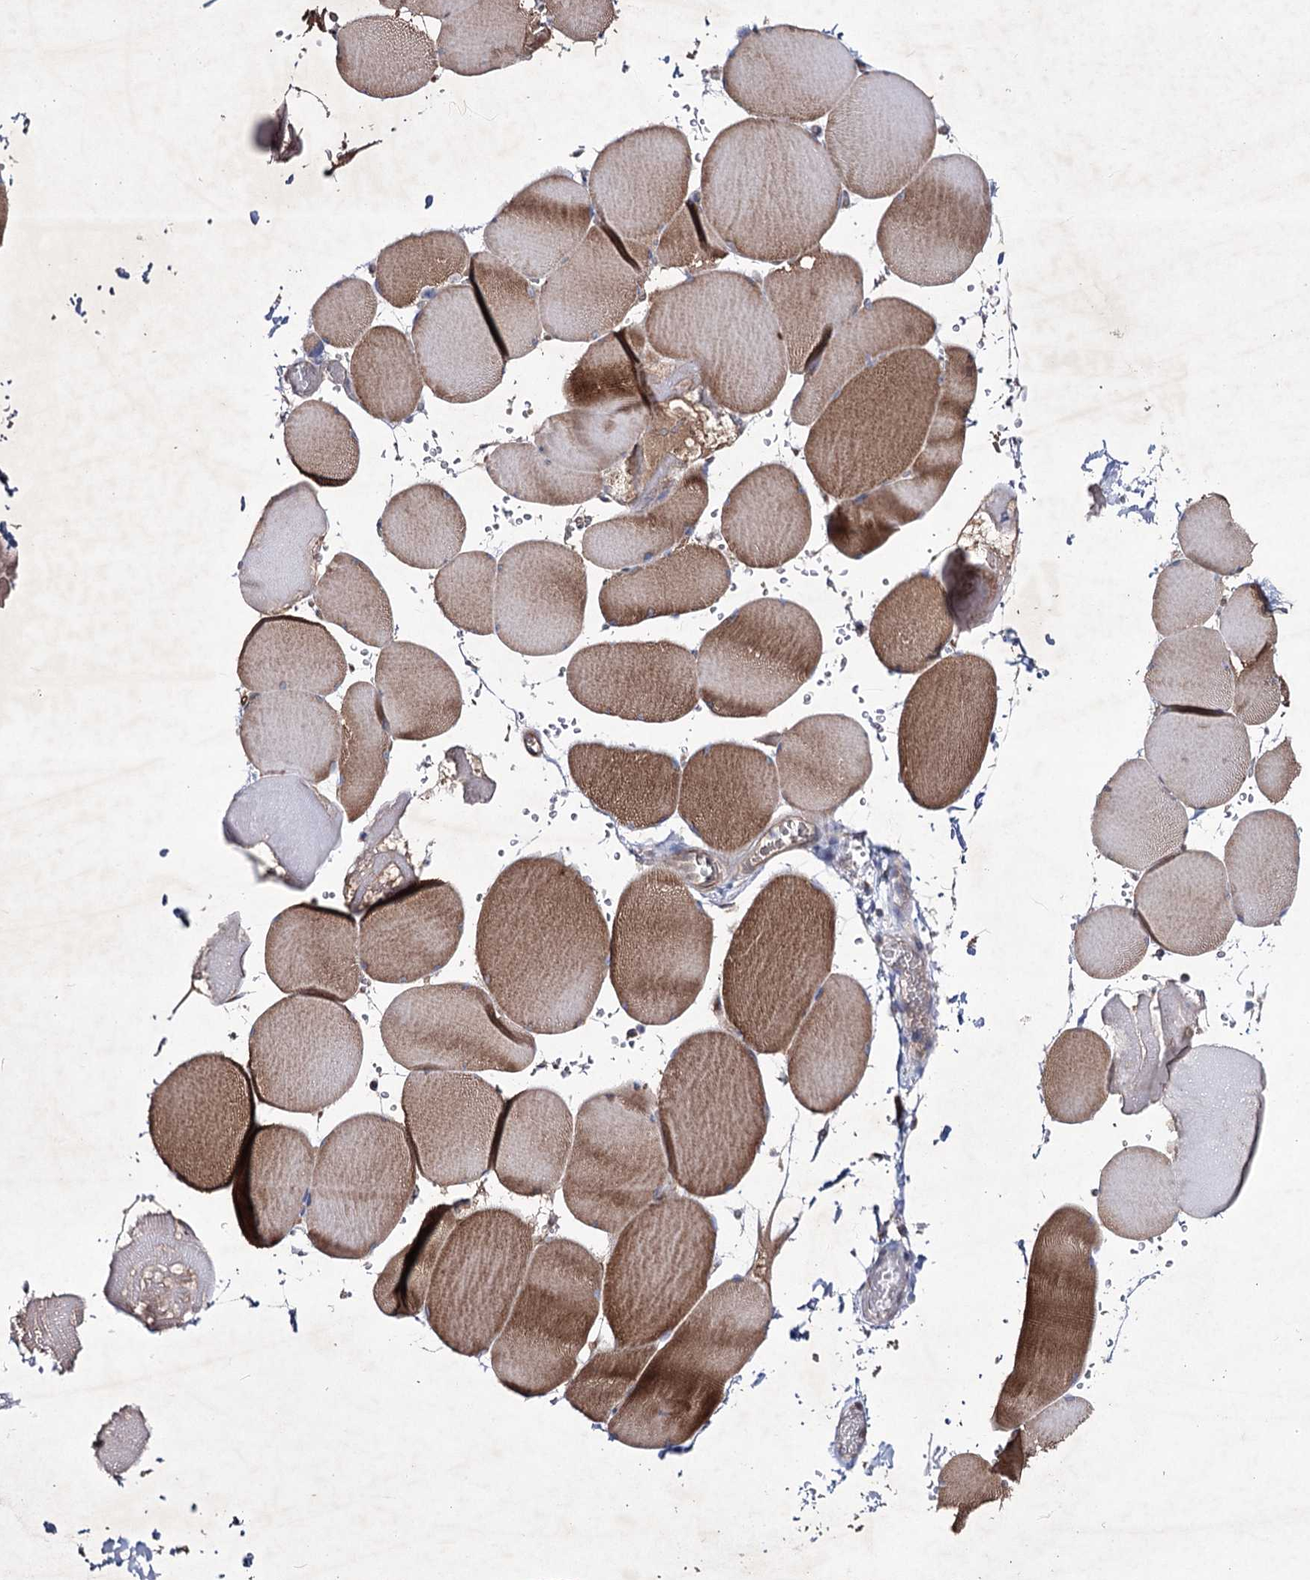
{"staining": {"intensity": "moderate", "quantity": ">75%", "location": "cytoplasmic/membranous"}, "tissue": "skeletal muscle", "cell_type": "Myocytes", "image_type": "normal", "snomed": [{"axis": "morphology", "description": "Normal tissue, NOS"}, {"axis": "topography", "description": "Skeletal muscle"}, {"axis": "topography", "description": "Head-Neck"}], "caption": "Myocytes display medium levels of moderate cytoplasmic/membranous staining in approximately >75% of cells in unremarkable skeletal muscle. The protein is stained brown, and the nuclei are stained in blue (DAB (3,3'-diaminobenzidine) IHC with brightfield microscopy, high magnification).", "gene": "SEMA4G", "patient": {"sex": "male", "age": 66}}